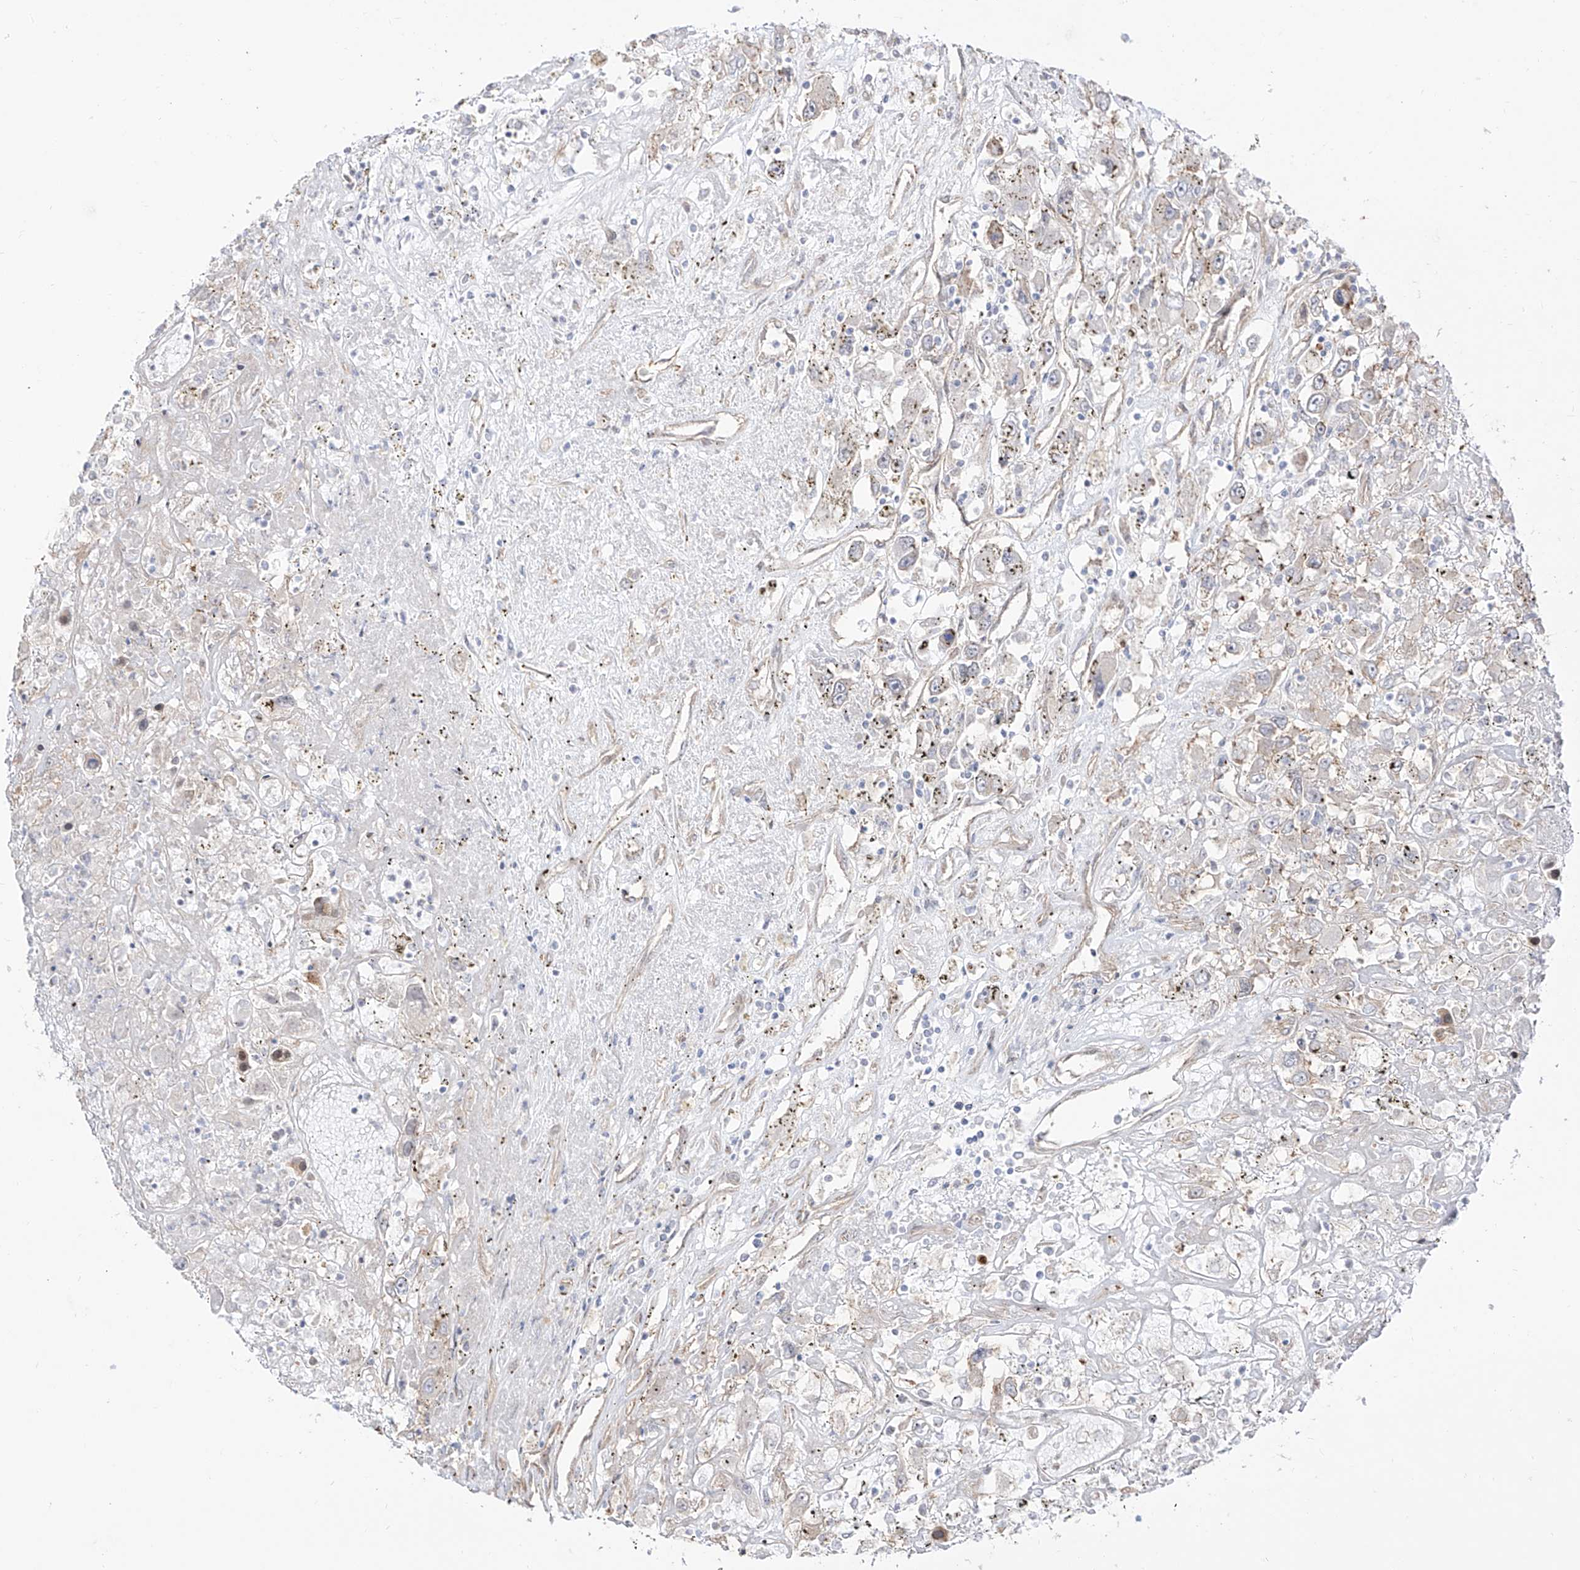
{"staining": {"intensity": "negative", "quantity": "none", "location": "none"}, "tissue": "renal cancer", "cell_type": "Tumor cells", "image_type": "cancer", "snomed": [{"axis": "morphology", "description": "Adenocarcinoma, NOS"}, {"axis": "topography", "description": "Kidney"}], "caption": "DAB (3,3'-diaminobenzidine) immunohistochemical staining of adenocarcinoma (renal) displays no significant positivity in tumor cells. (Brightfield microscopy of DAB (3,3'-diaminobenzidine) IHC at high magnification).", "gene": "ZNF180", "patient": {"sex": "female", "age": 52}}